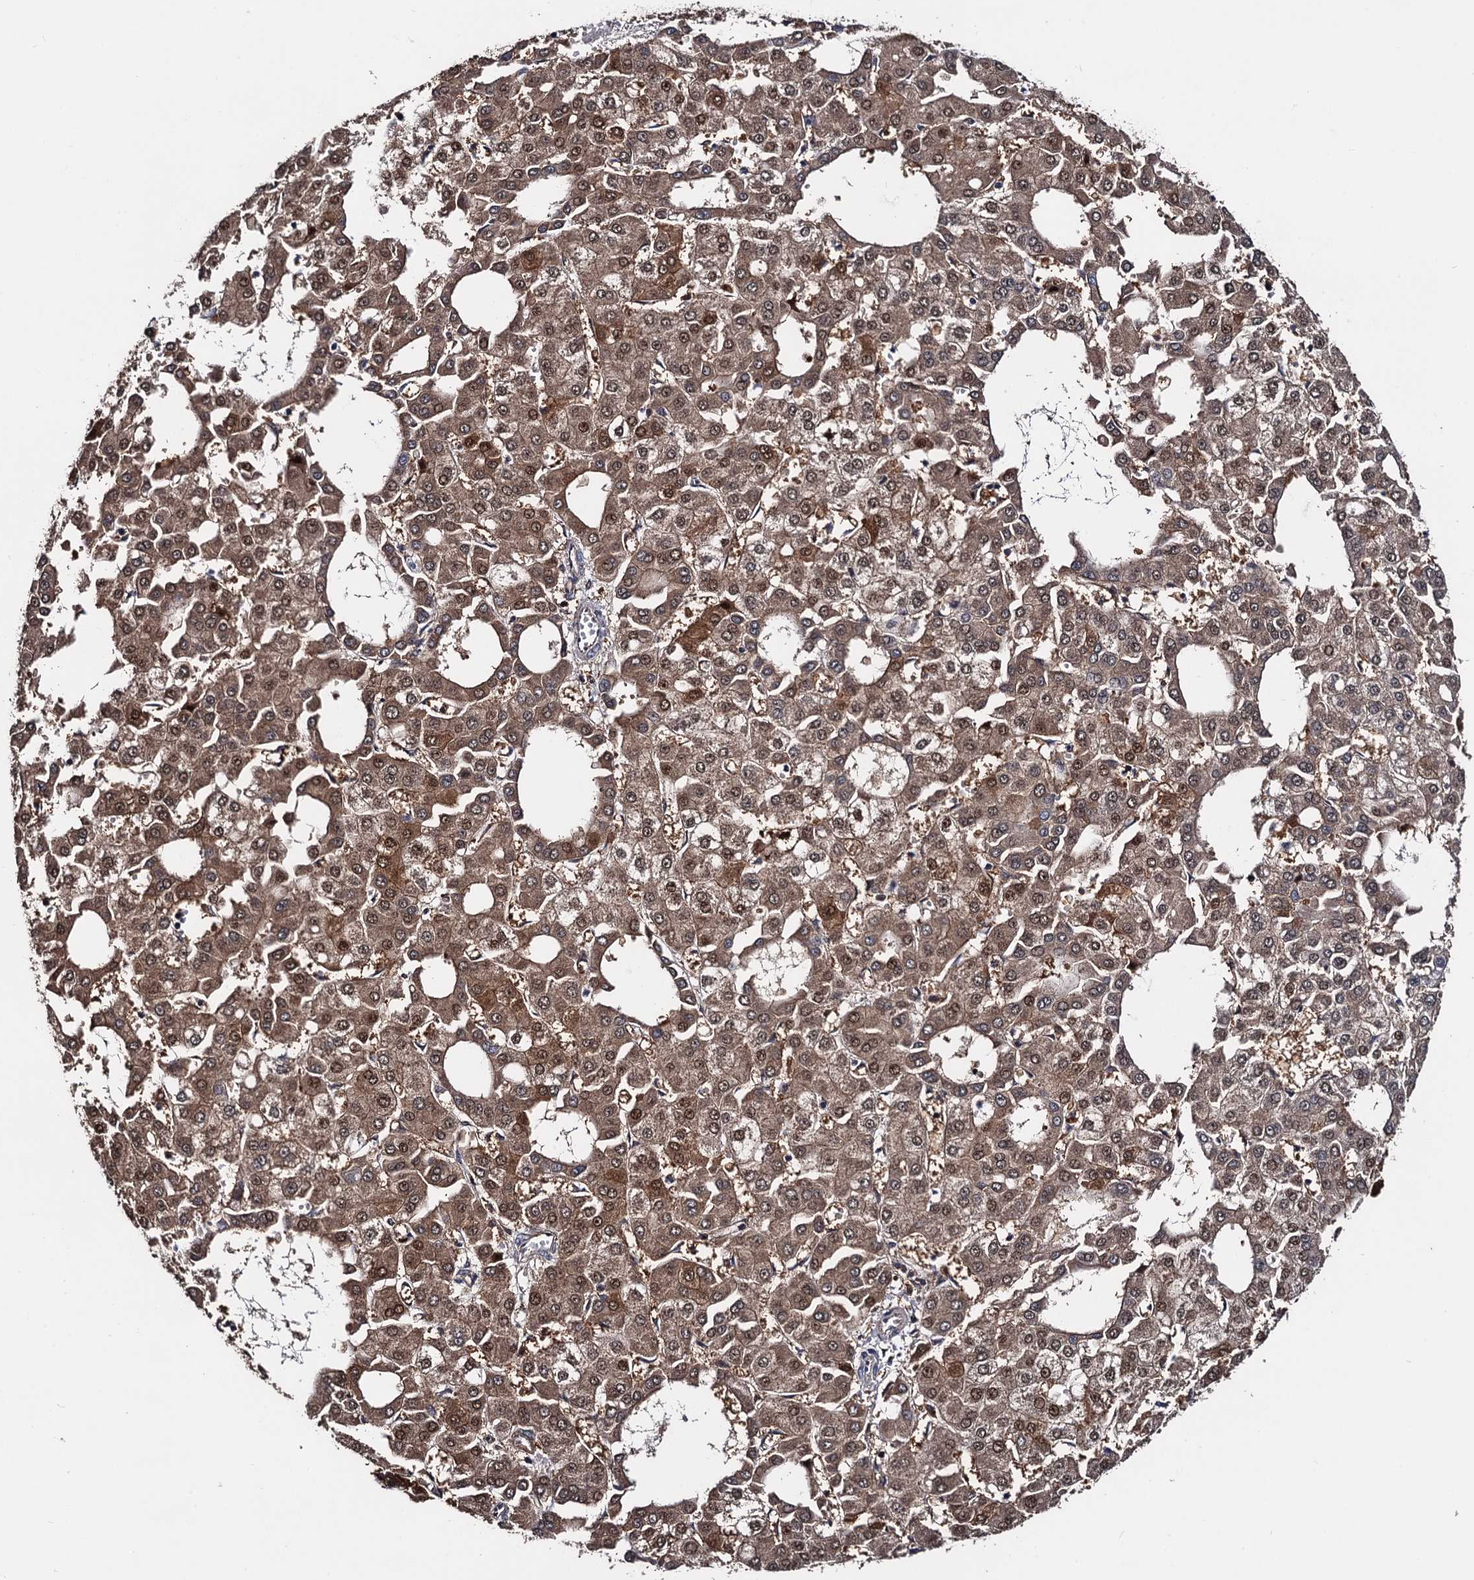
{"staining": {"intensity": "moderate", "quantity": ">75%", "location": "cytoplasmic/membranous,nuclear"}, "tissue": "liver cancer", "cell_type": "Tumor cells", "image_type": "cancer", "snomed": [{"axis": "morphology", "description": "Carcinoma, Hepatocellular, NOS"}, {"axis": "topography", "description": "Liver"}], "caption": "Immunohistochemical staining of liver hepatocellular carcinoma exhibits medium levels of moderate cytoplasmic/membranous and nuclear expression in about >75% of tumor cells.", "gene": "PTCD3", "patient": {"sex": "male", "age": 47}}